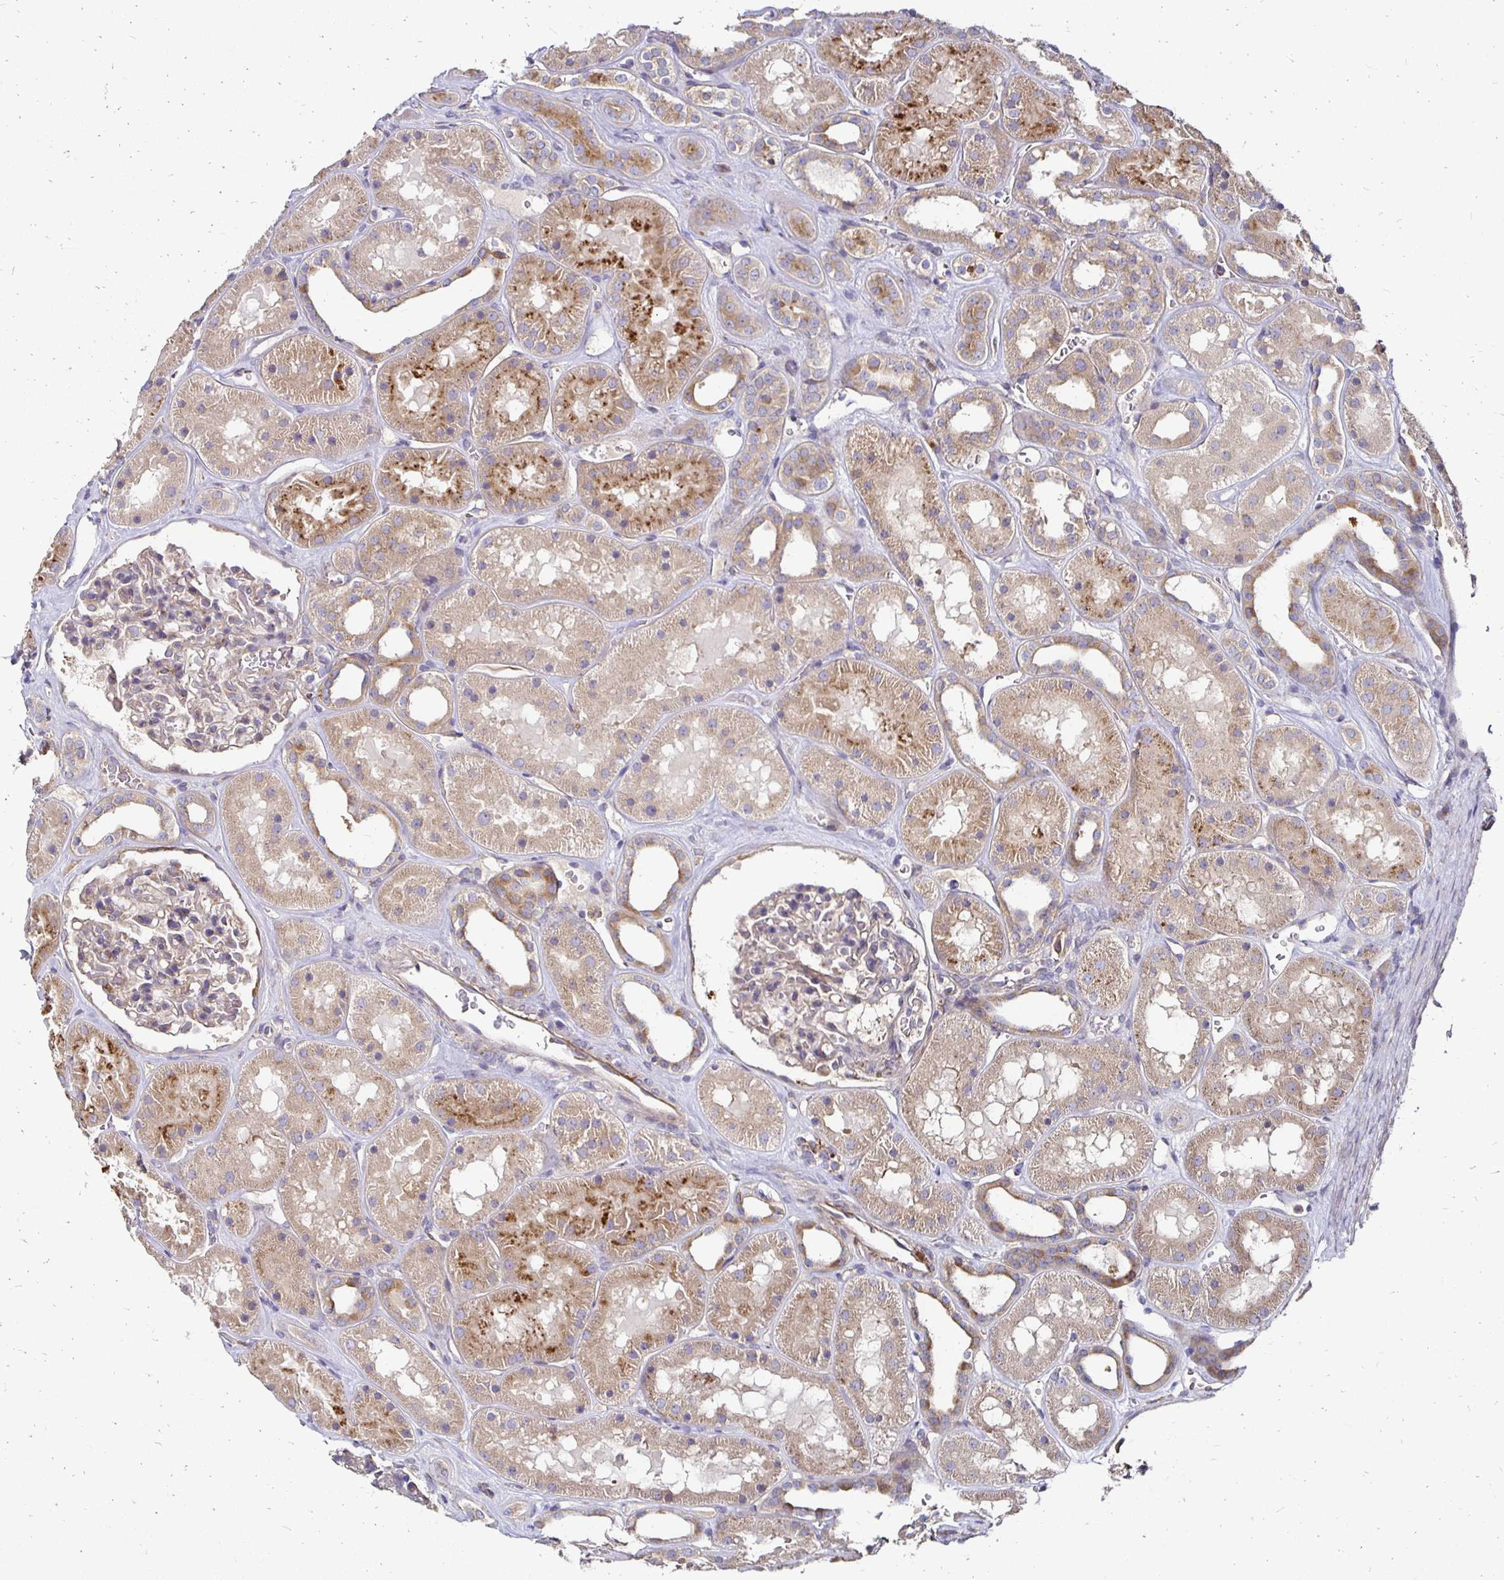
{"staining": {"intensity": "weak", "quantity": "25%-75%", "location": "cytoplasmic/membranous"}, "tissue": "kidney", "cell_type": "Cells in glomeruli", "image_type": "normal", "snomed": [{"axis": "morphology", "description": "Normal tissue, NOS"}, {"axis": "topography", "description": "Kidney"}], "caption": "Immunohistochemical staining of normal kidney shows 25%-75% levels of weak cytoplasmic/membranous protein staining in about 25%-75% of cells in glomeruli.", "gene": "NCSTN", "patient": {"sex": "female", "age": 41}}